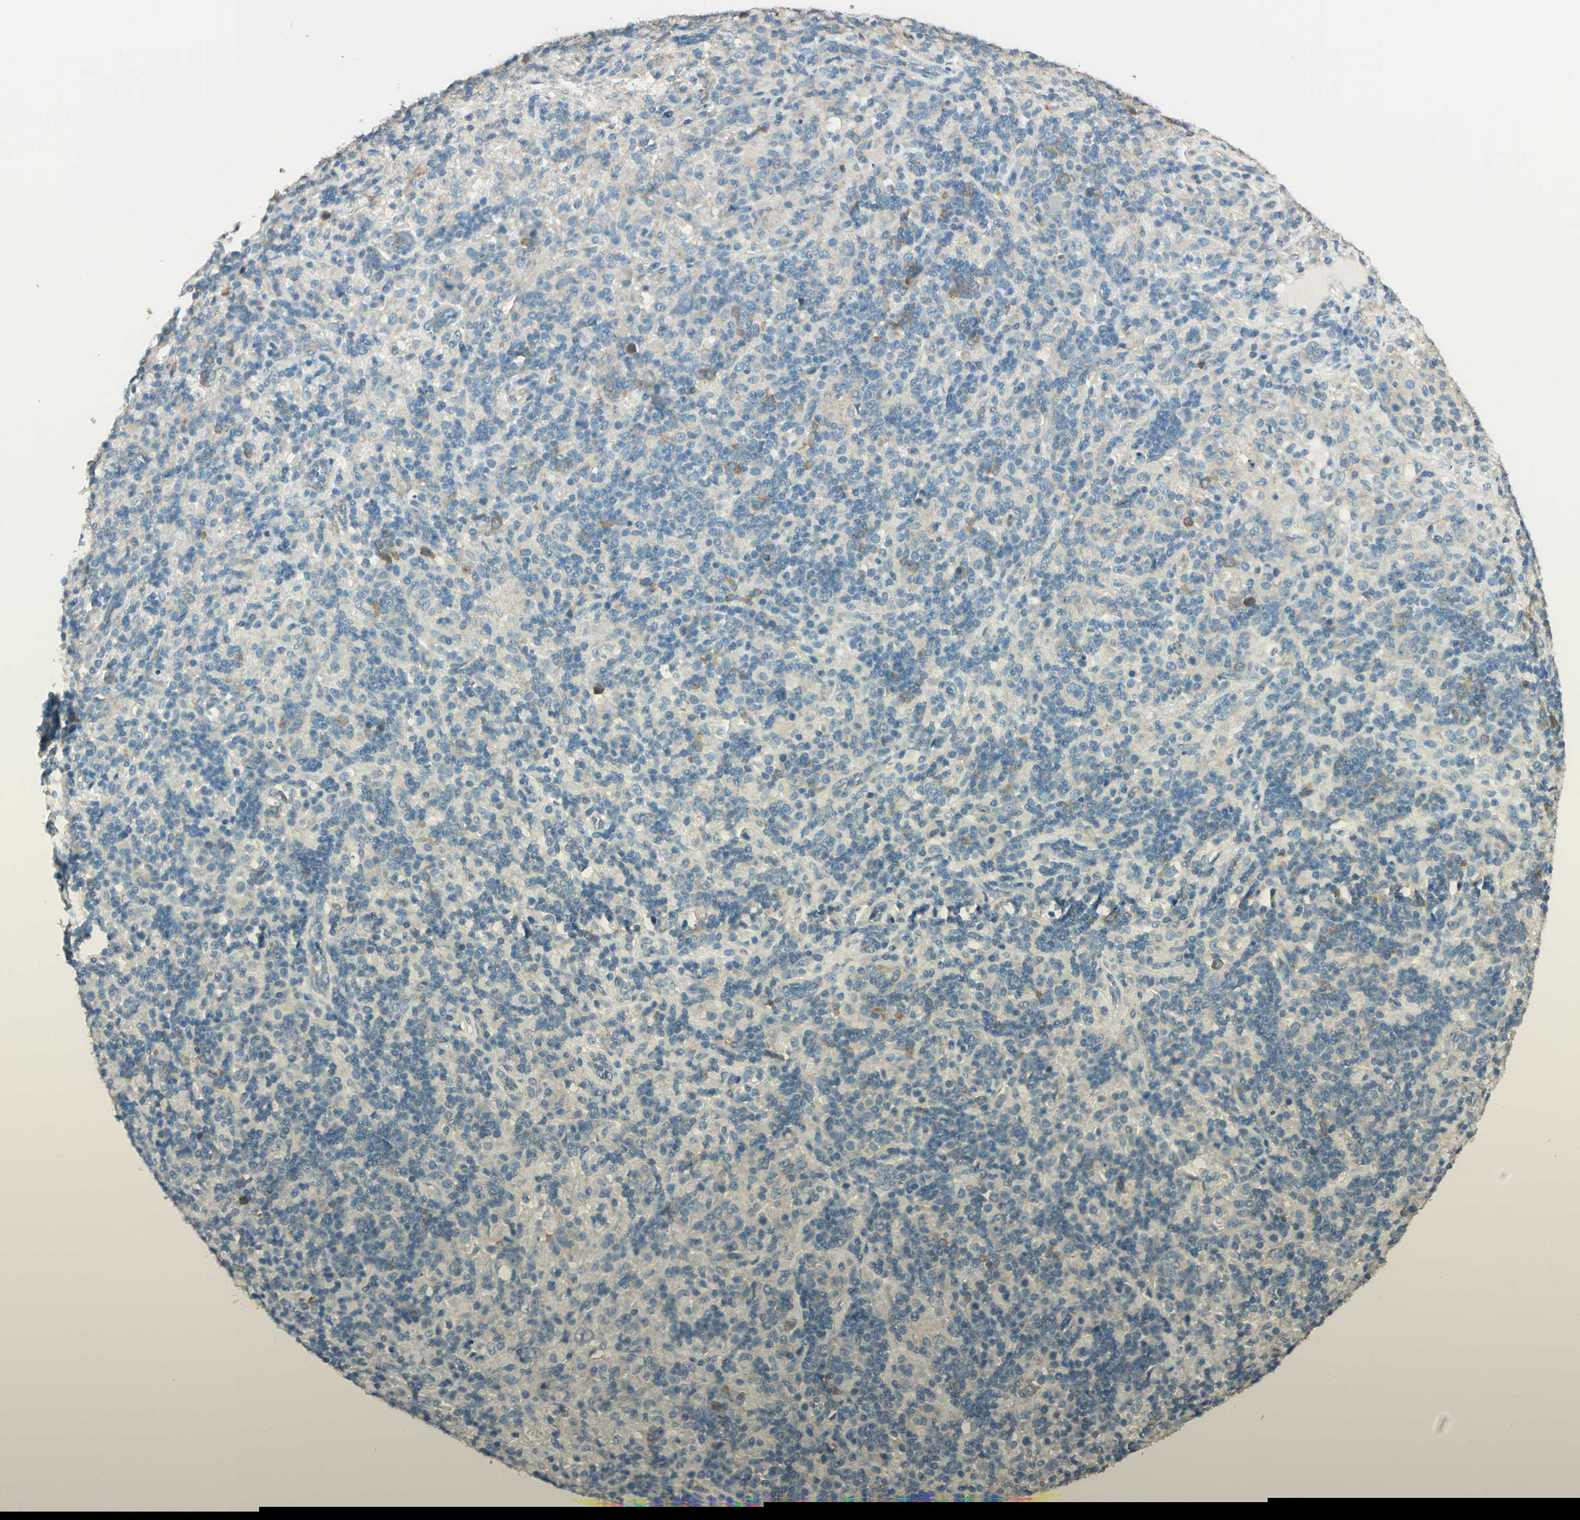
{"staining": {"intensity": "moderate", "quantity": "<25%", "location": "cytoplasmic/membranous"}, "tissue": "lymphoma", "cell_type": "Tumor cells", "image_type": "cancer", "snomed": [{"axis": "morphology", "description": "Hodgkin's disease, NOS"}, {"axis": "topography", "description": "Lymph node"}], "caption": "Human lymphoma stained with a brown dye demonstrates moderate cytoplasmic/membranous positive expression in approximately <25% of tumor cells.", "gene": "SHC2", "patient": {"sex": "male", "age": 70}}